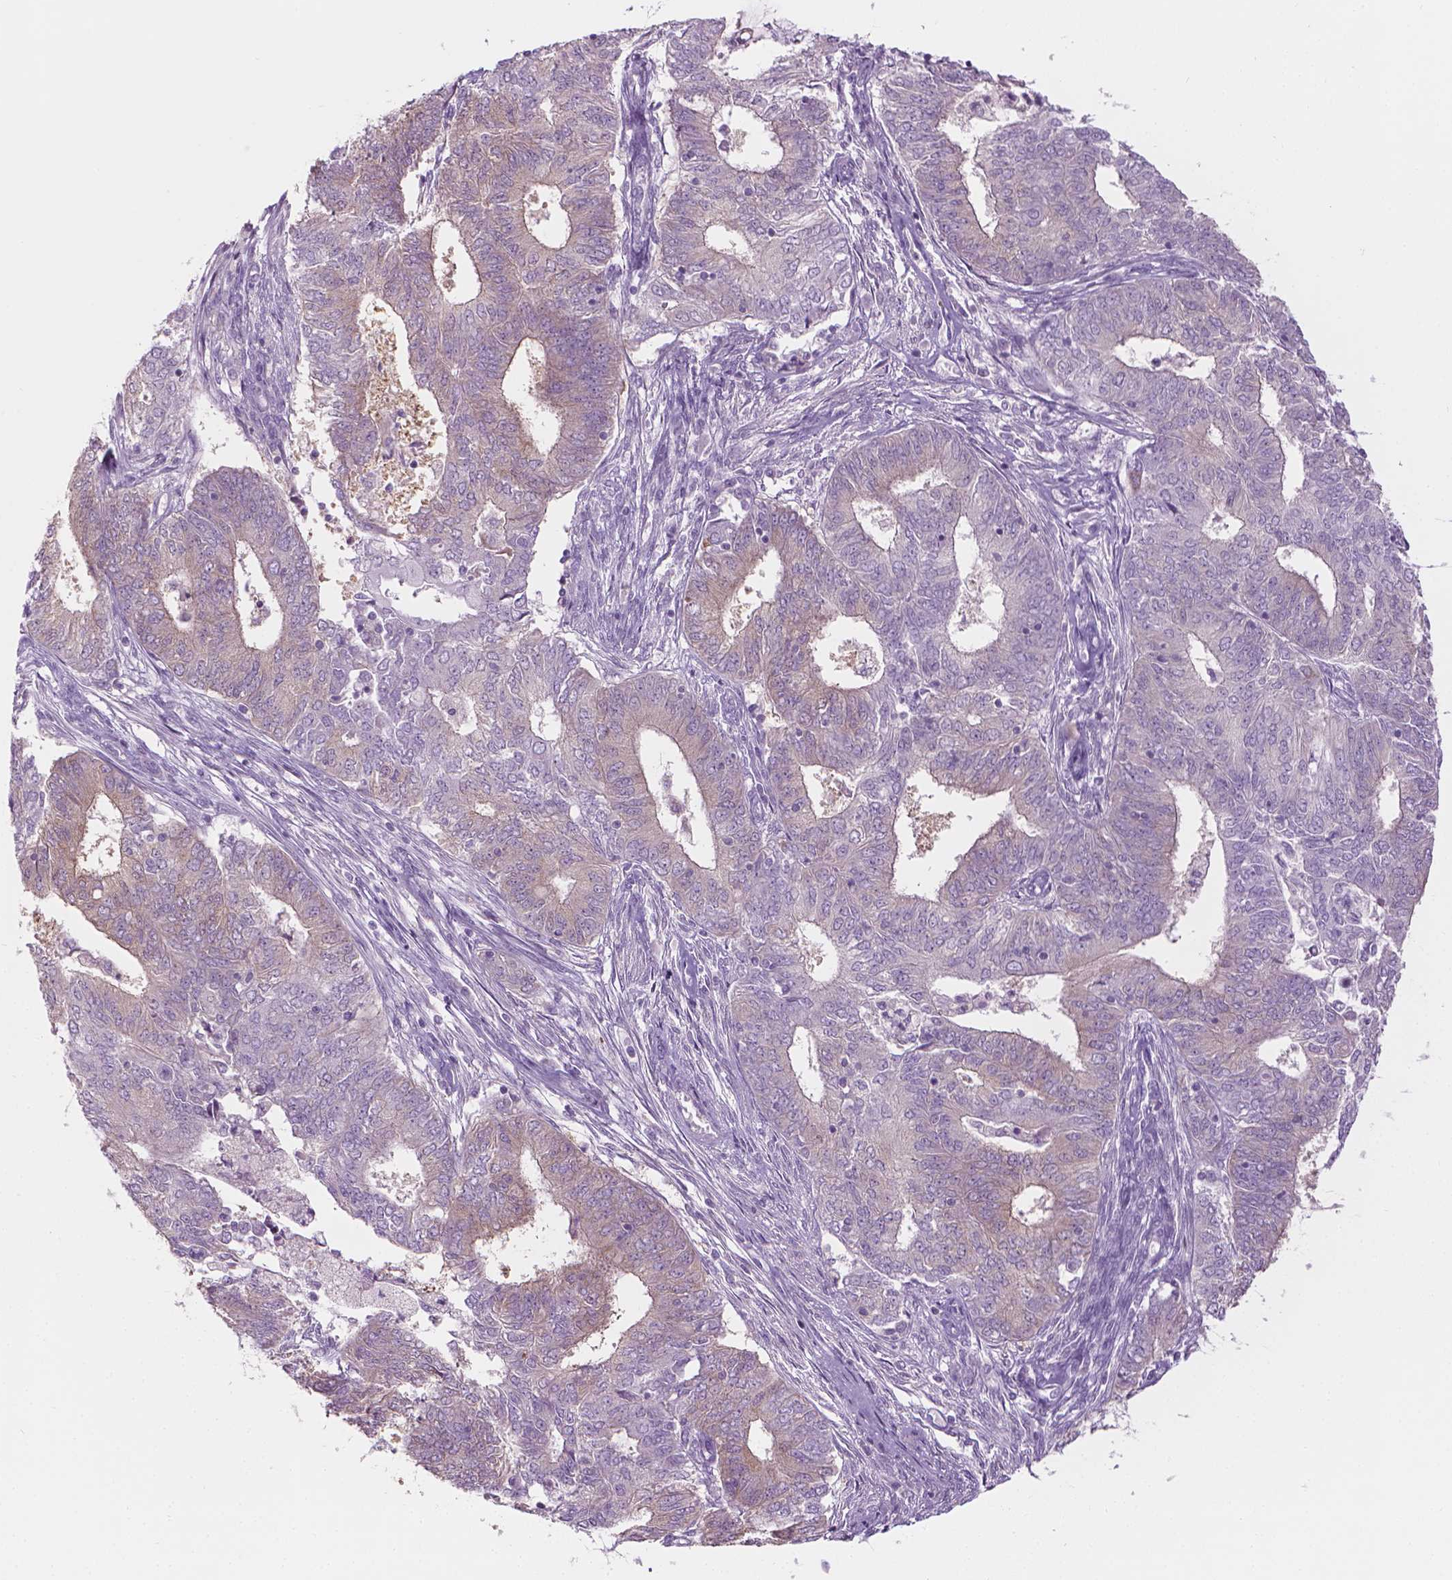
{"staining": {"intensity": "moderate", "quantity": "25%-75%", "location": "cytoplasmic/membranous"}, "tissue": "endometrial cancer", "cell_type": "Tumor cells", "image_type": "cancer", "snomed": [{"axis": "morphology", "description": "Adenocarcinoma, NOS"}, {"axis": "topography", "description": "Endometrium"}], "caption": "A brown stain highlights moderate cytoplasmic/membranous positivity of a protein in endometrial adenocarcinoma tumor cells.", "gene": "SHMT1", "patient": {"sex": "female", "age": 62}}